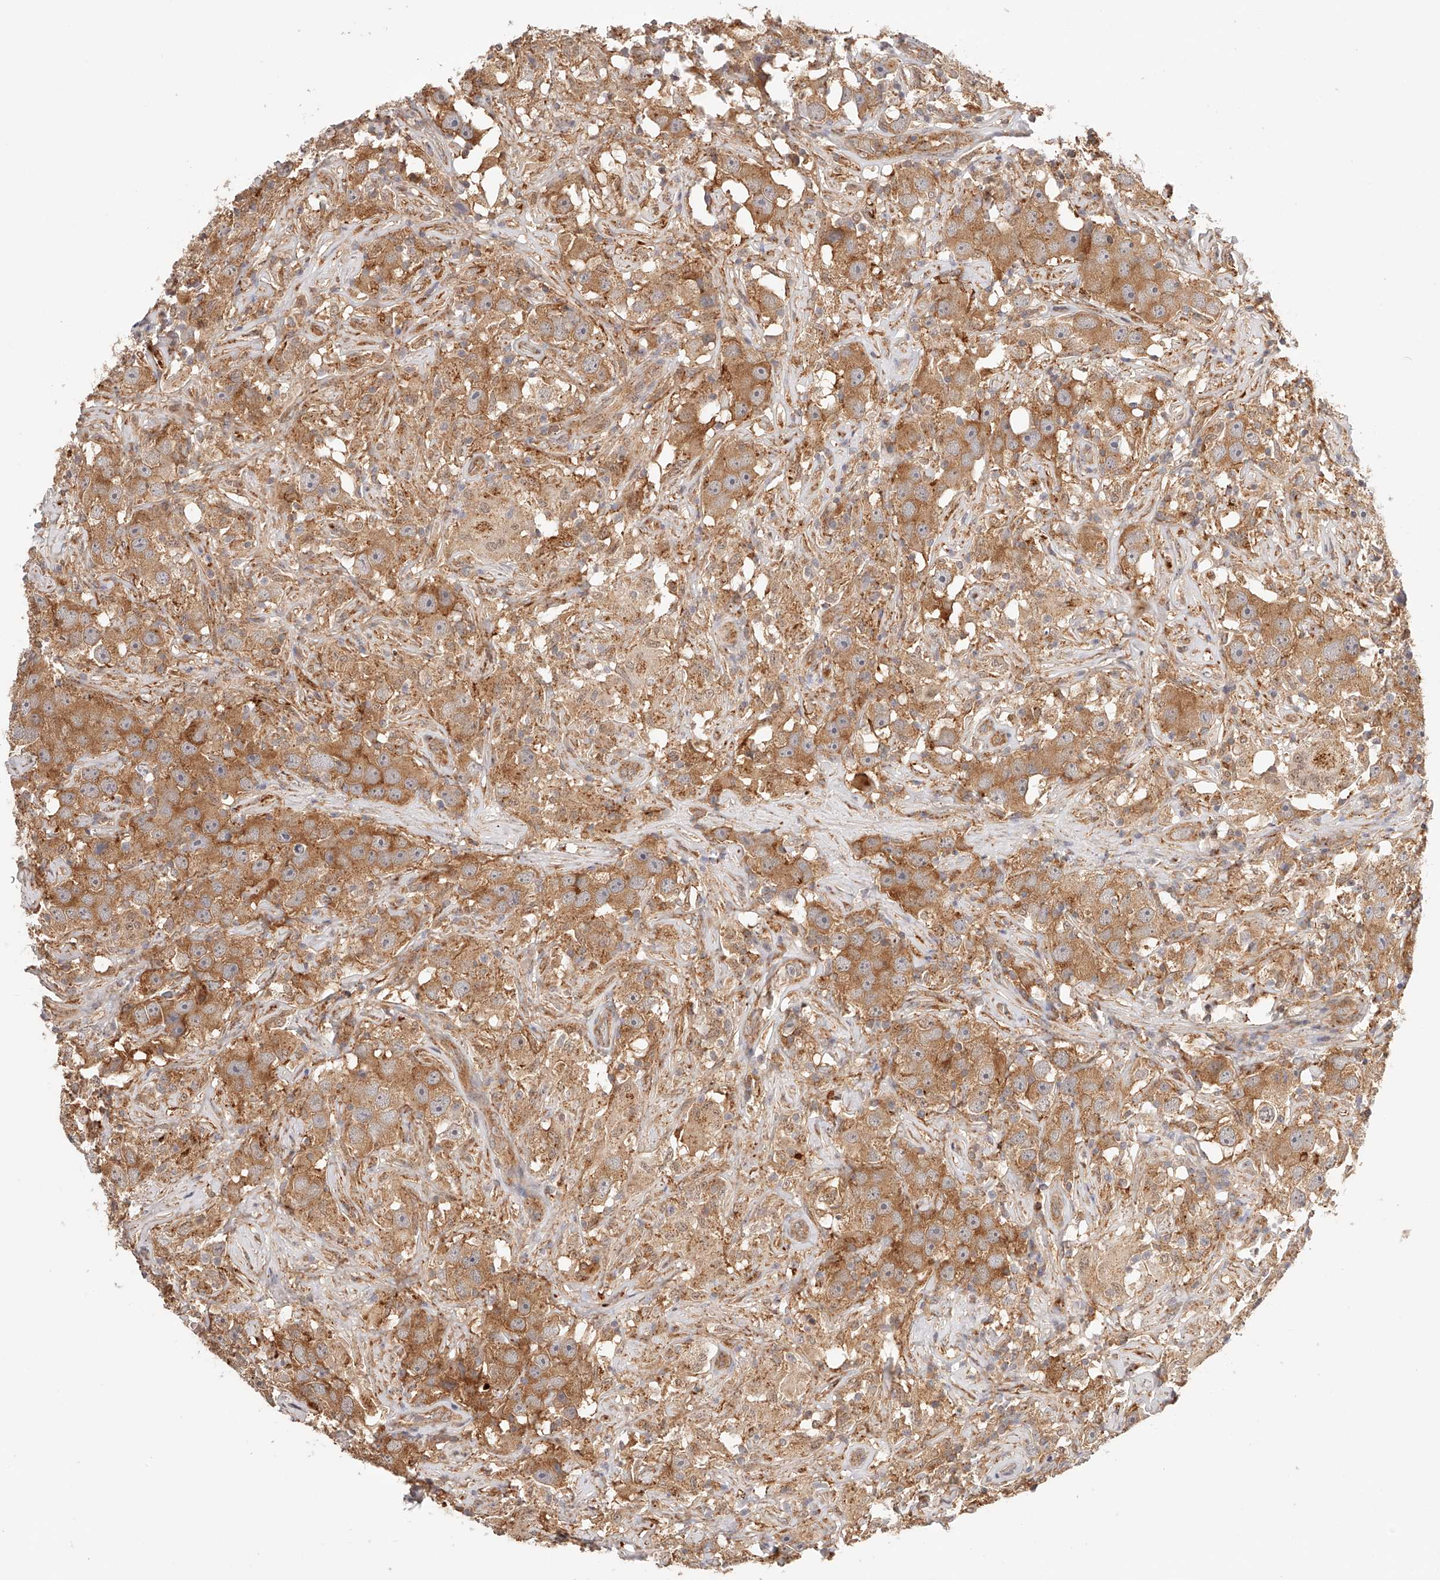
{"staining": {"intensity": "moderate", "quantity": ">75%", "location": "cytoplasmic/membranous"}, "tissue": "testis cancer", "cell_type": "Tumor cells", "image_type": "cancer", "snomed": [{"axis": "morphology", "description": "Seminoma, NOS"}, {"axis": "topography", "description": "Testis"}], "caption": "A high-resolution micrograph shows IHC staining of testis cancer (seminoma), which reveals moderate cytoplasmic/membranous staining in approximately >75% of tumor cells. Immunohistochemistry stains the protein of interest in brown and the nuclei are stained blue.", "gene": "SYNC", "patient": {"sex": "male", "age": 49}}